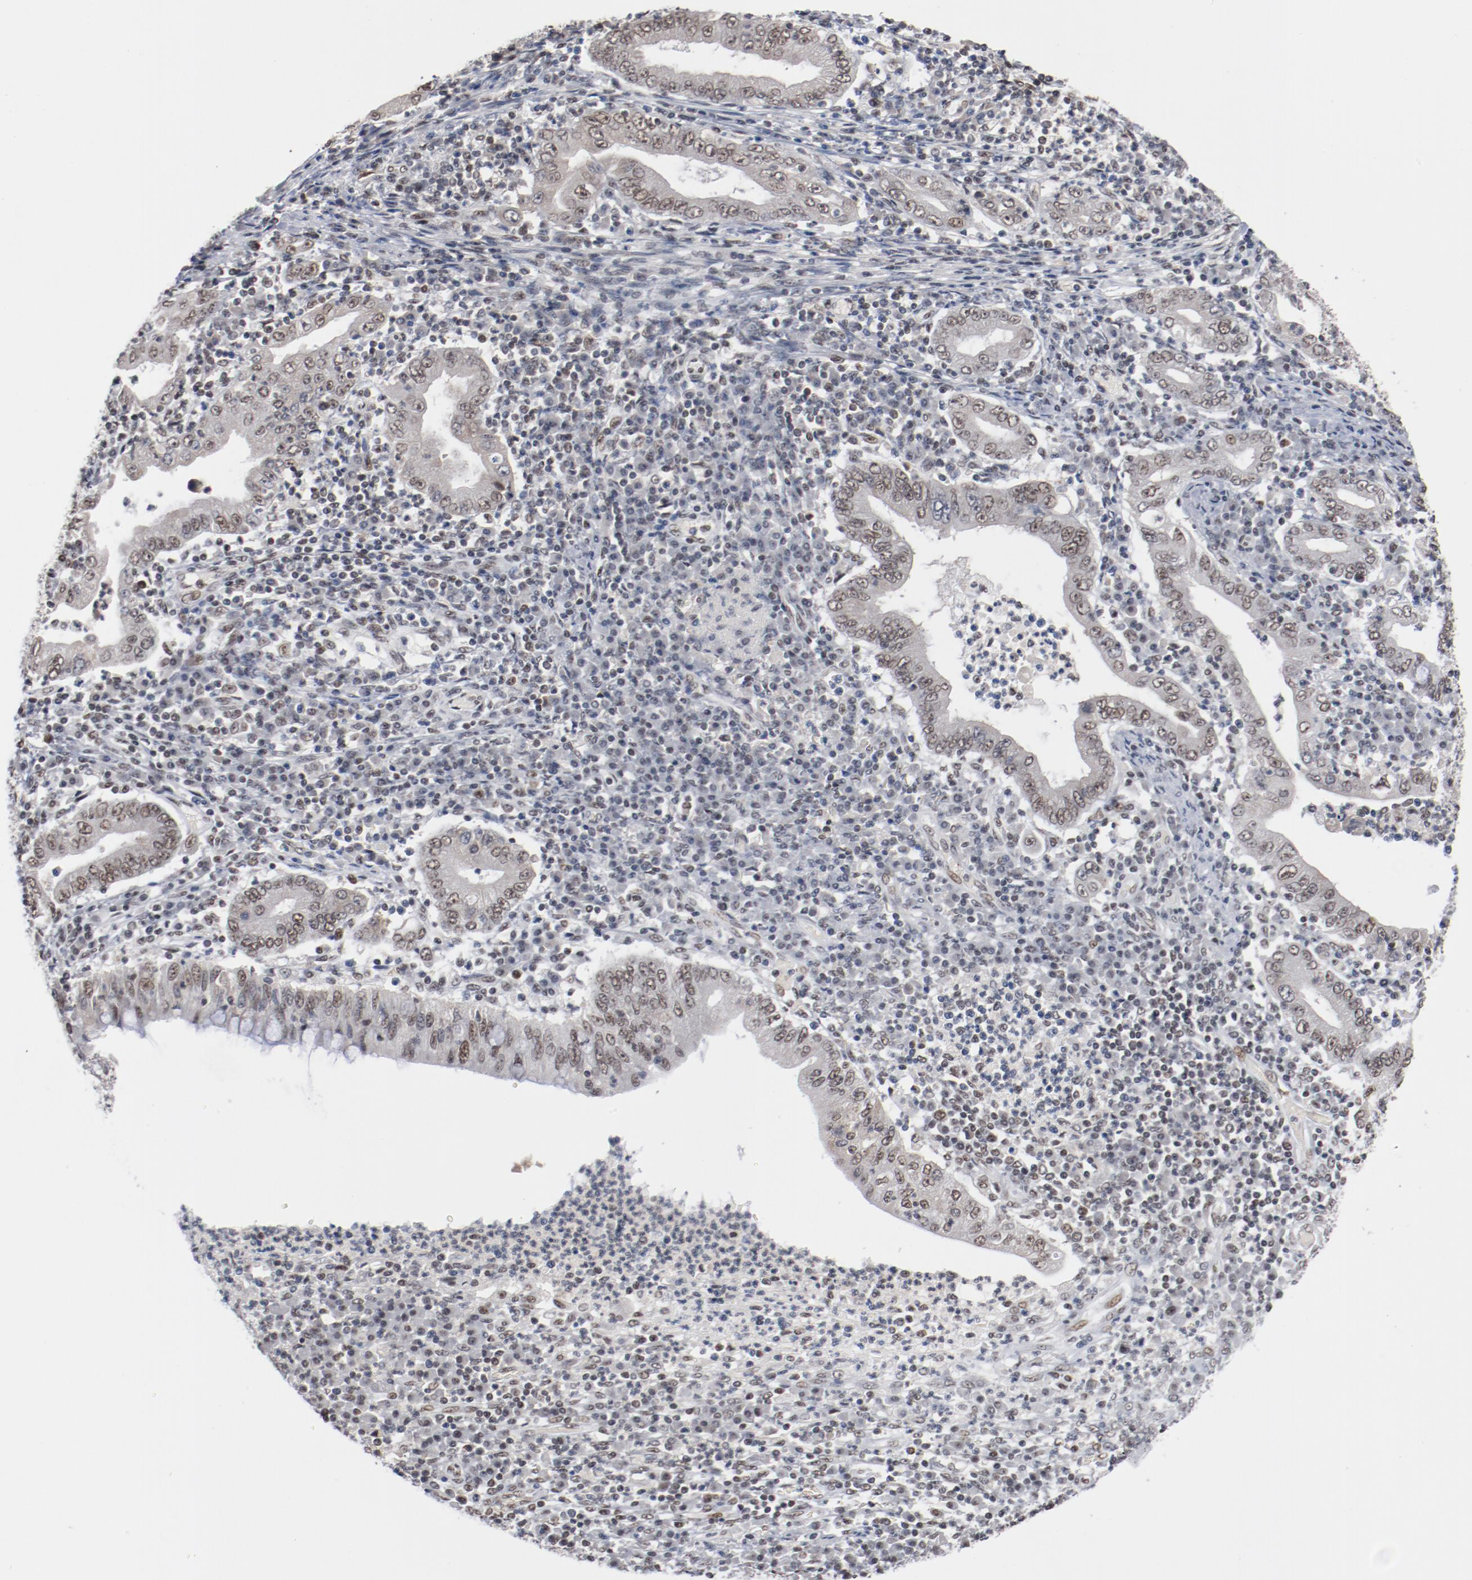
{"staining": {"intensity": "weak", "quantity": "25%-75%", "location": "nuclear"}, "tissue": "stomach cancer", "cell_type": "Tumor cells", "image_type": "cancer", "snomed": [{"axis": "morphology", "description": "Normal tissue, NOS"}, {"axis": "morphology", "description": "Adenocarcinoma, NOS"}, {"axis": "topography", "description": "Esophagus"}, {"axis": "topography", "description": "Stomach, upper"}, {"axis": "topography", "description": "Peripheral nerve tissue"}], "caption": "Human stomach adenocarcinoma stained with a protein marker displays weak staining in tumor cells.", "gene": "BUB3", "patient": {"sex": "male", "age": 62}}